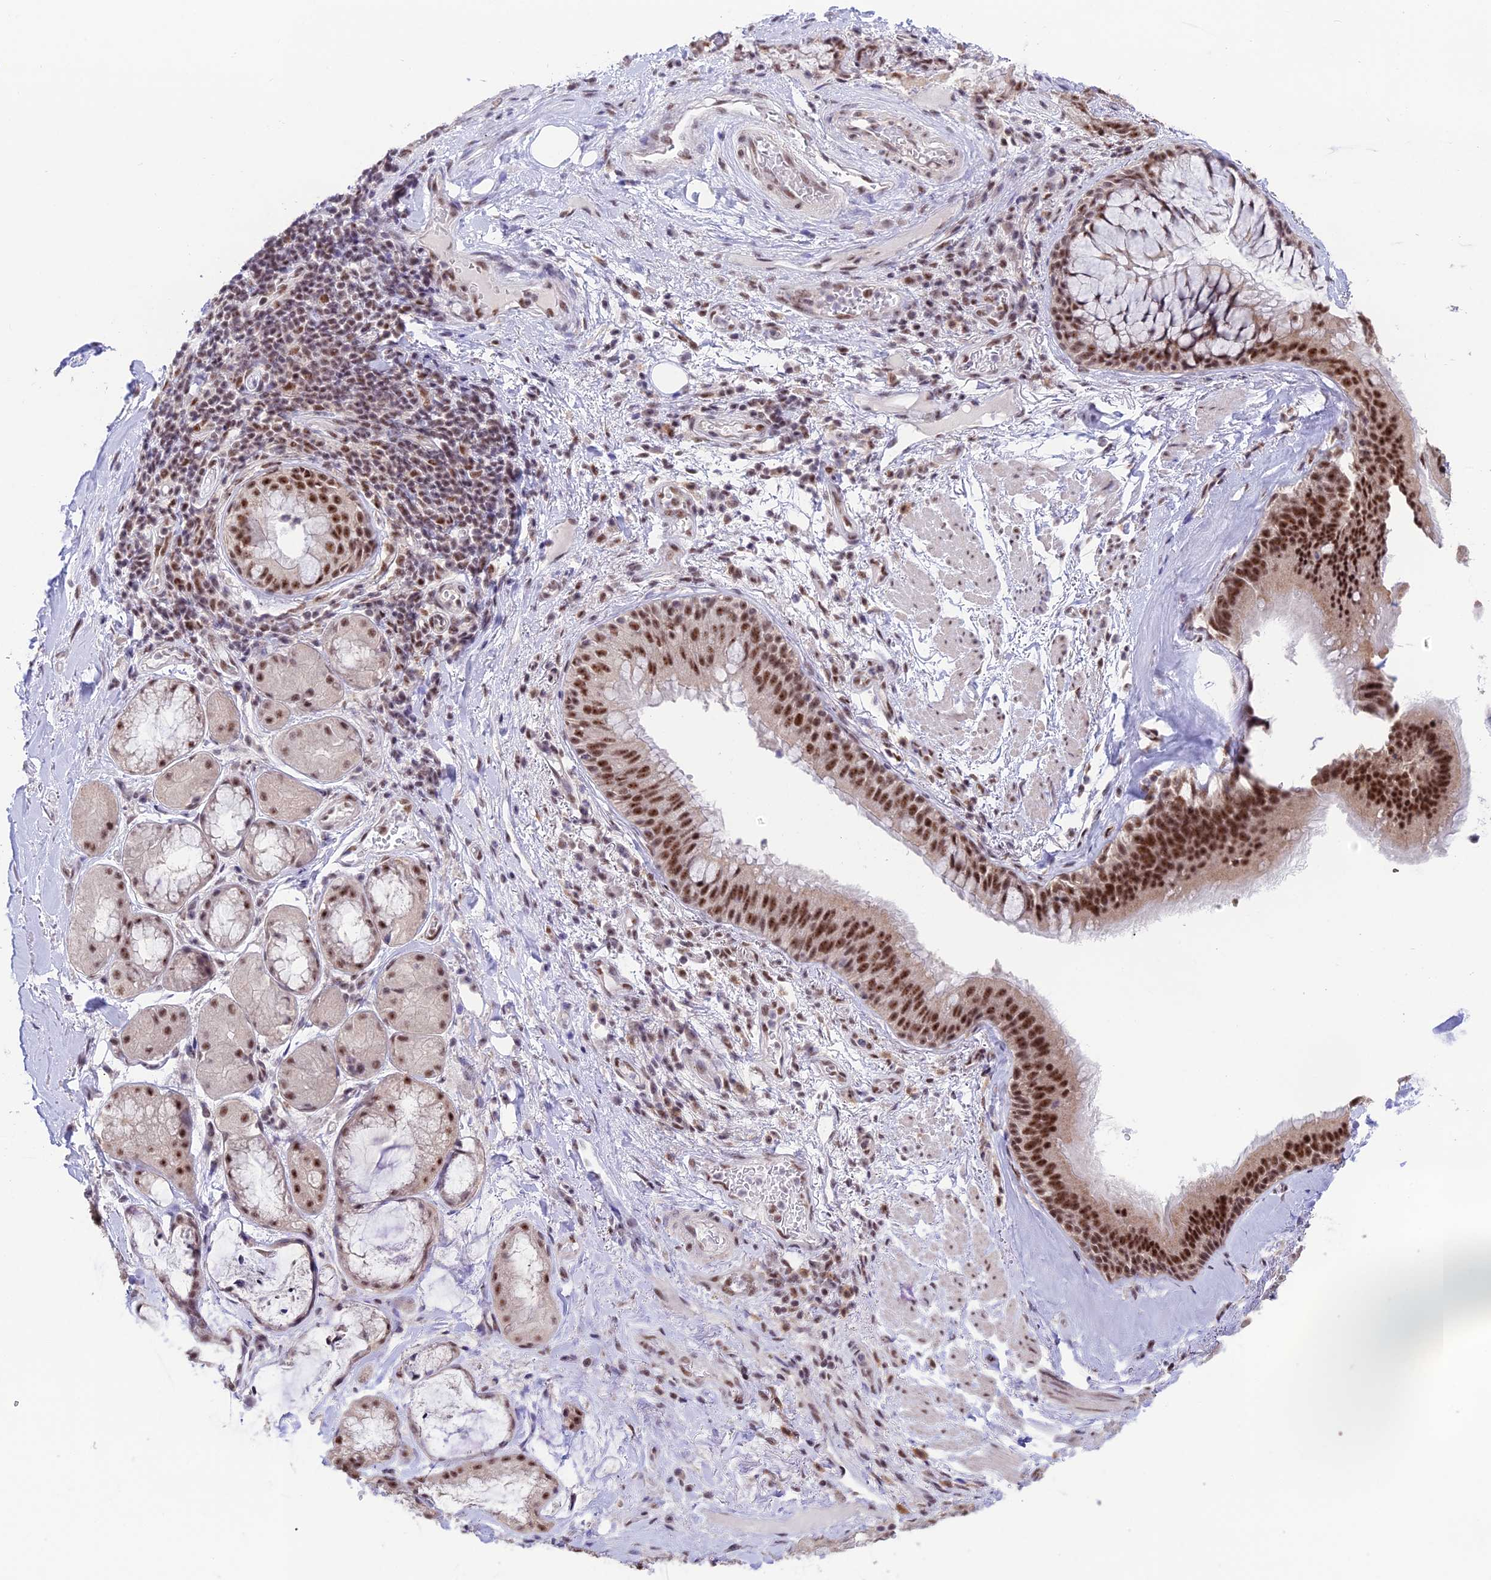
{"staining": {"intensity": "moderate", "quantity": ">75%", "location": "nuclear"}, "tissue": "soft tissue", "cell_type": "Fibroblasts", "image_type": "normal", "snomed": [{"axis": "morphology", "description": "Normal tissue, NOS"}, {"axis": "topography", "description": "Lymph node"}, {"axis": "topography", "description": "Cartilage tissue"}, {"axis": "topography", "description": "Bronchus"}], "caption": "Brown immunohistochemical staining in normal human soft tissue shows moderate nuclear positivity in approximately >75% of fibroblasts.", "gene": "THOC7", "patient": {"sex": "male", "age": 63}}